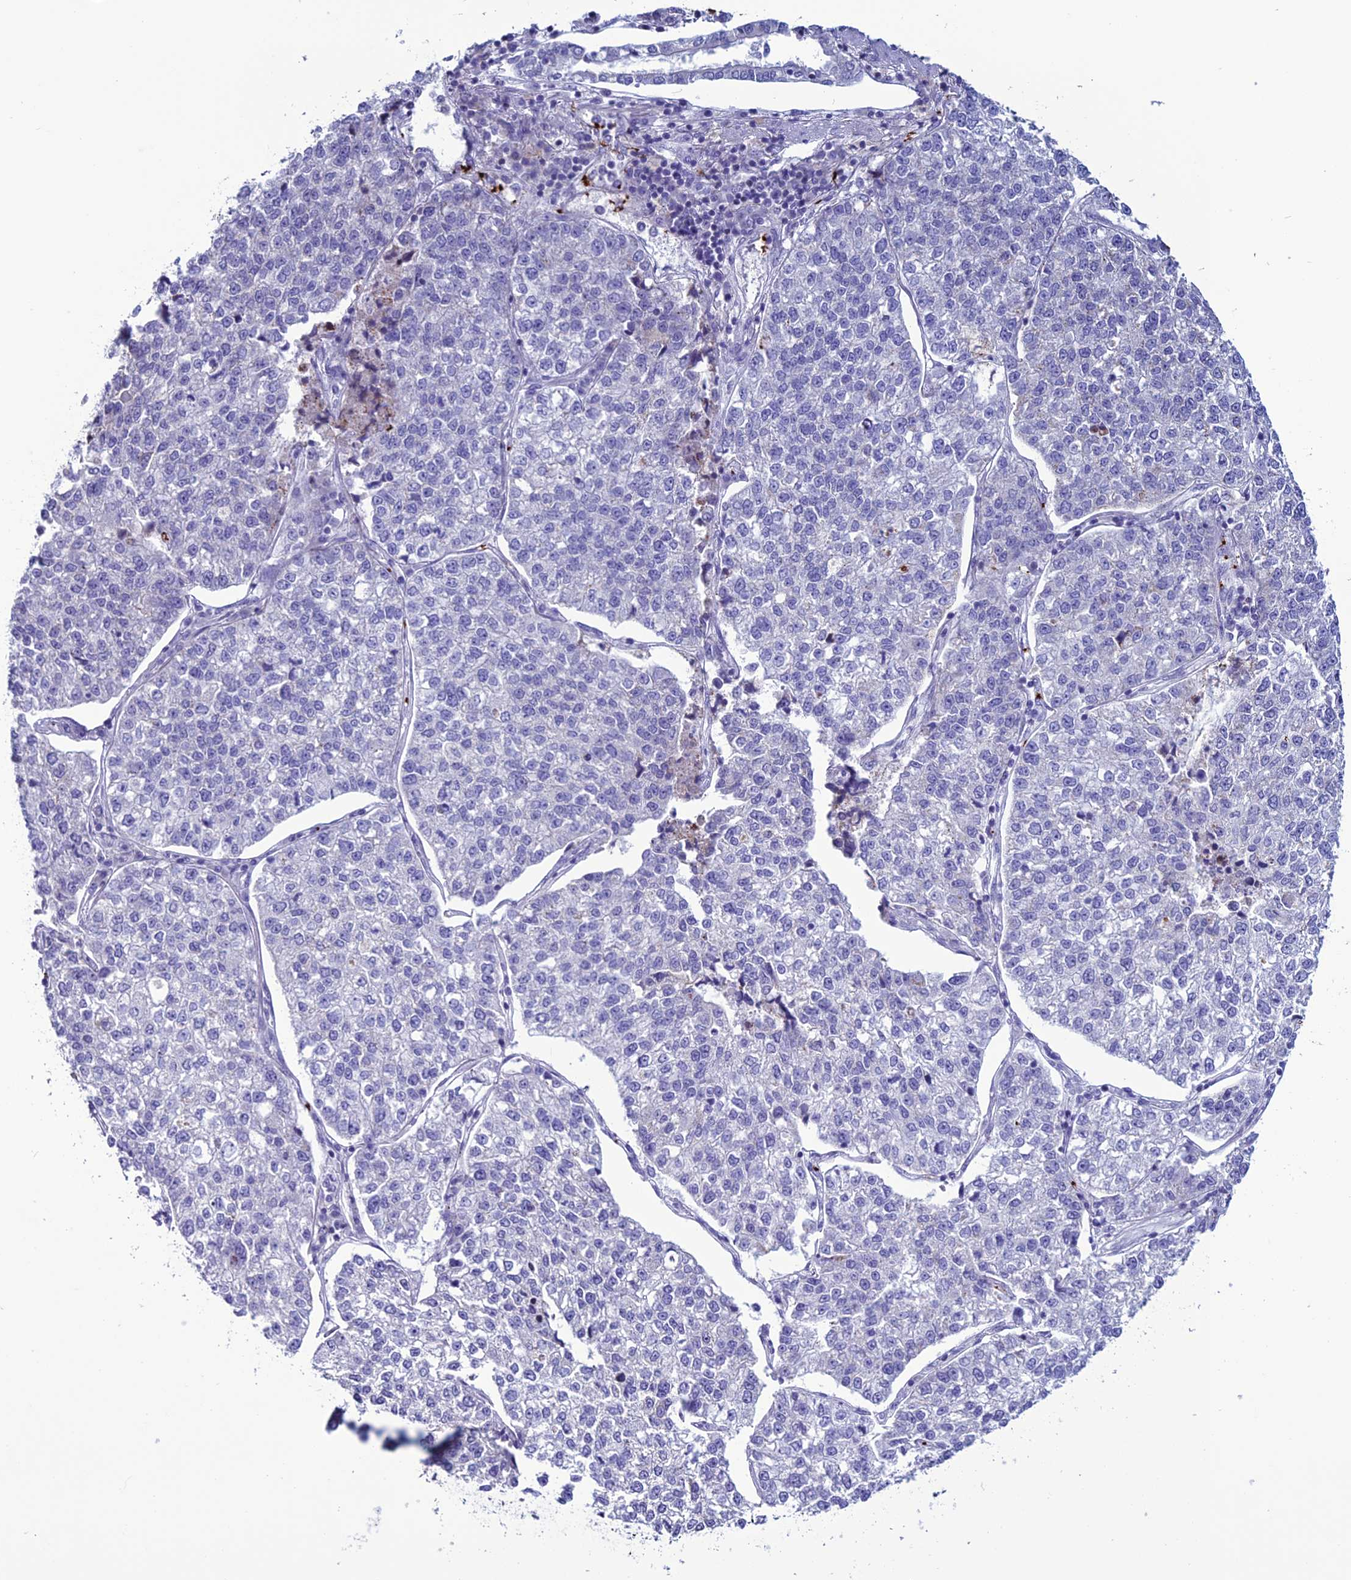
{"staining": {"intensity": "negative", "quantity": "none", "location": "none"}, "tissue": "lung cancer", "cell_type": "Tumor cells", "image_type": "cancer", "snomed": [{"axis": "morphology", "description": "Adenocarcinoma, NOS"}, {"axis": "topography", "description": "Lung"}], "caption": "IHC of lung cancer (adenocarcinoma) displays no expression in tumor cells.", "gene": "C21orf140", "patient": {"sex": "male", "age": 49}}